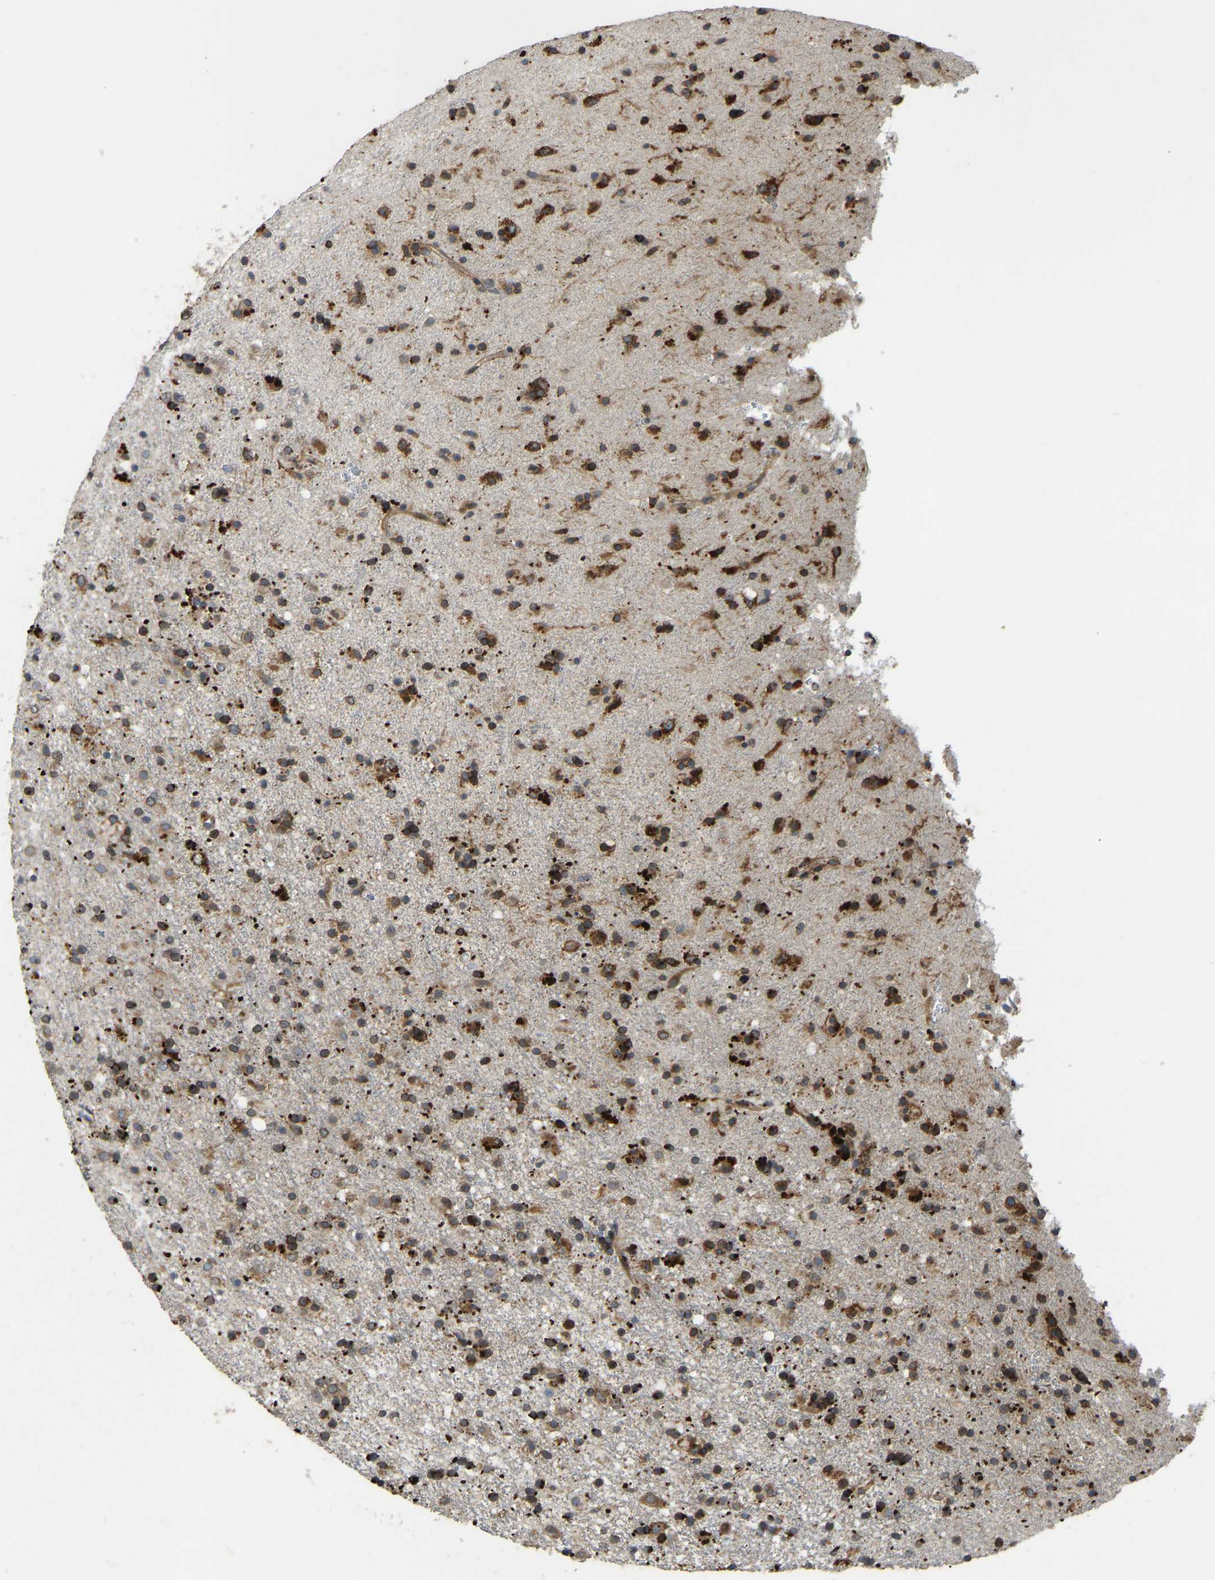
{"staining": {"intensity": "strong", "quantity": ">75%", "location": "cytoplasmic/membranous"}, "tissue": "glioma", "cell_type": "Tumor cells", "image_type": "cancer", "snomed": [{"axis": "morphology", "description": "Glioma, malignant, Low grade"}, {"axis": "topography", "description": "Brain"}], "caption": "There is high levels of strong cytoplasmic/membranous positivity in tumor cells of glioma, as demonstrated by immunohistochemical staining (brown color).", "gene": "OS9", "patient": {"sex": "male", "age": 65}}